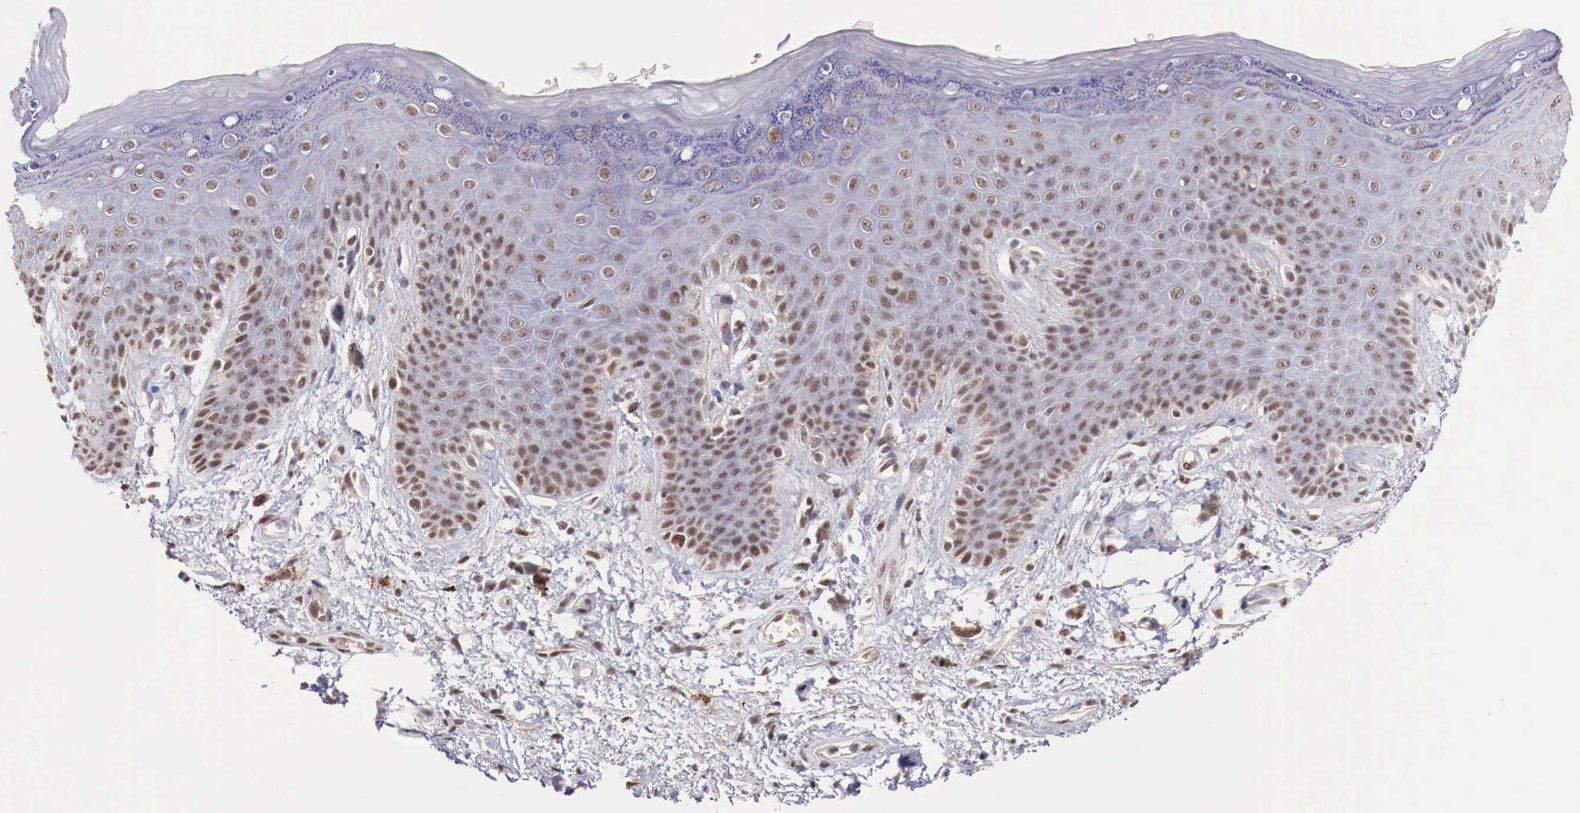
{"staining": {"intensity": "moderate", "quantity": ">75%", "location": "nuclear"}, "tissue": "skin", "cell_type": "Epidermal cells", "image_type": "normal", "snomed": [{"axis": "morphology", "description": "Normal tissue, NOS"}, {"axis": "topography", "description": "Anal"}, {"axis": "topography", "description": "Peripheral nerve tissue"}], "caption": "DAB immunohistochemical staining of unremarkable skin exhibits moderate nuclear protein staining in about >75% of epidermal cells.", "gene": "FOXP2", "patient": {"sex": "female", "age": 46}}